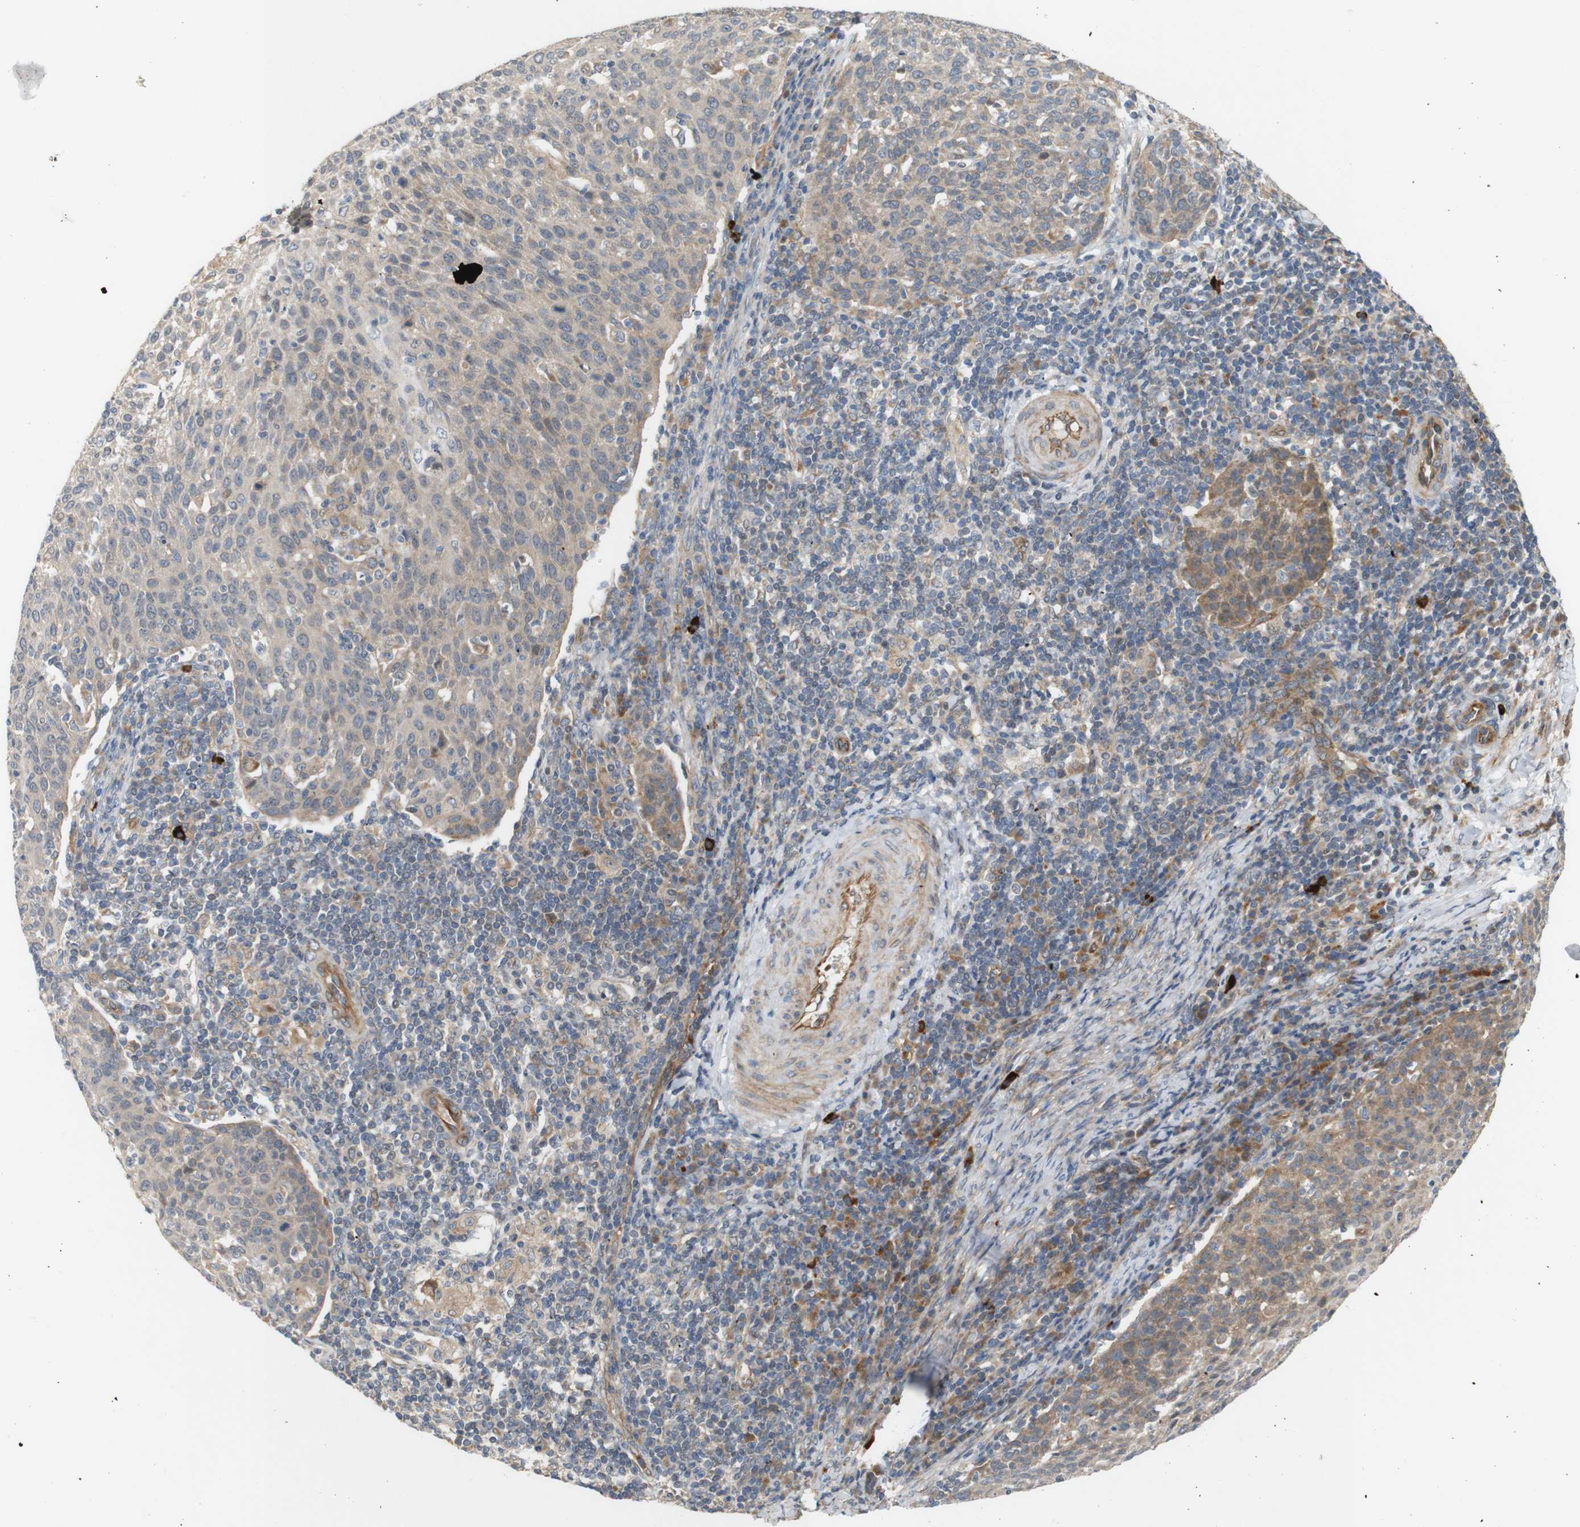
{"staining": {"intensity": "moderate", "quantity": ">75%", "location": "cytoplasmic/membranous"}, "tissue": "cervical cancer", "cell_type": "Tumor cells", "image_type": "cancer", "snomed": [{"axis": "morphology", "description": "Squamous cell carcinoma, NOS"}, {"axis": "topography", "description": "Cervix"}], "caption": "Moderate cytoplasmic/membranous protein positivity is seen in about >75% of tumor cells in cervical squamous cell carcinoma. (Brightfield microscopy of DAB IHC at high magnification).", "gene": "RPTOR", "patient": {"sex": "female", "age": 38}}